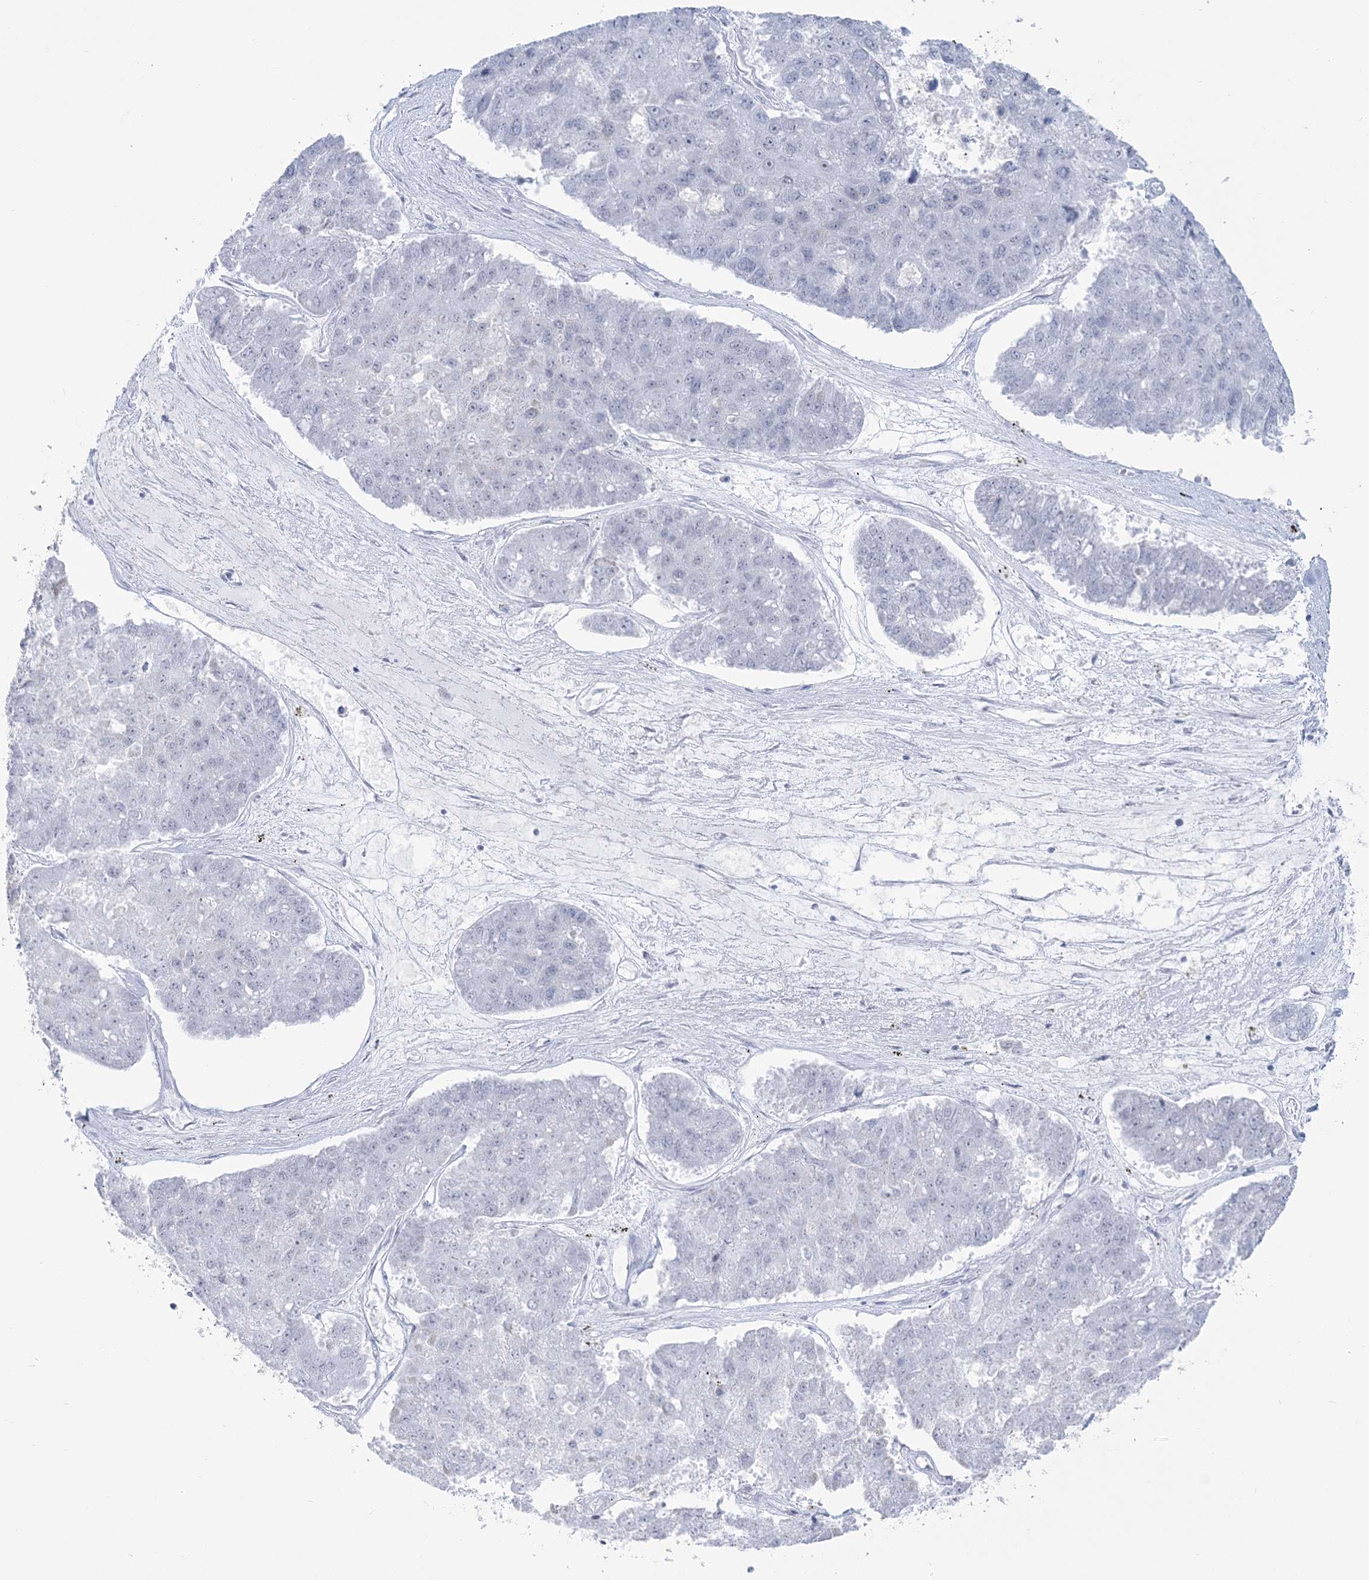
{"staining": {"intensity": "negative", "quantity": "none", "location": "none"}, "tissue": "pancreatic cancer", "cell_type": "Tumor cells", "image_type": "cancer", "snomed": [{"axis": "morphology", "description": "Adenocarcinoma, NOS"}, {"axis": "topography", "description": "Pancreas"}], "caption": "IHC of pancreatic adenocarcinoma exhibits no expression in tumor cells.", "gene": "ZNF843", "patient": {"sex": "male", "age": 50}}